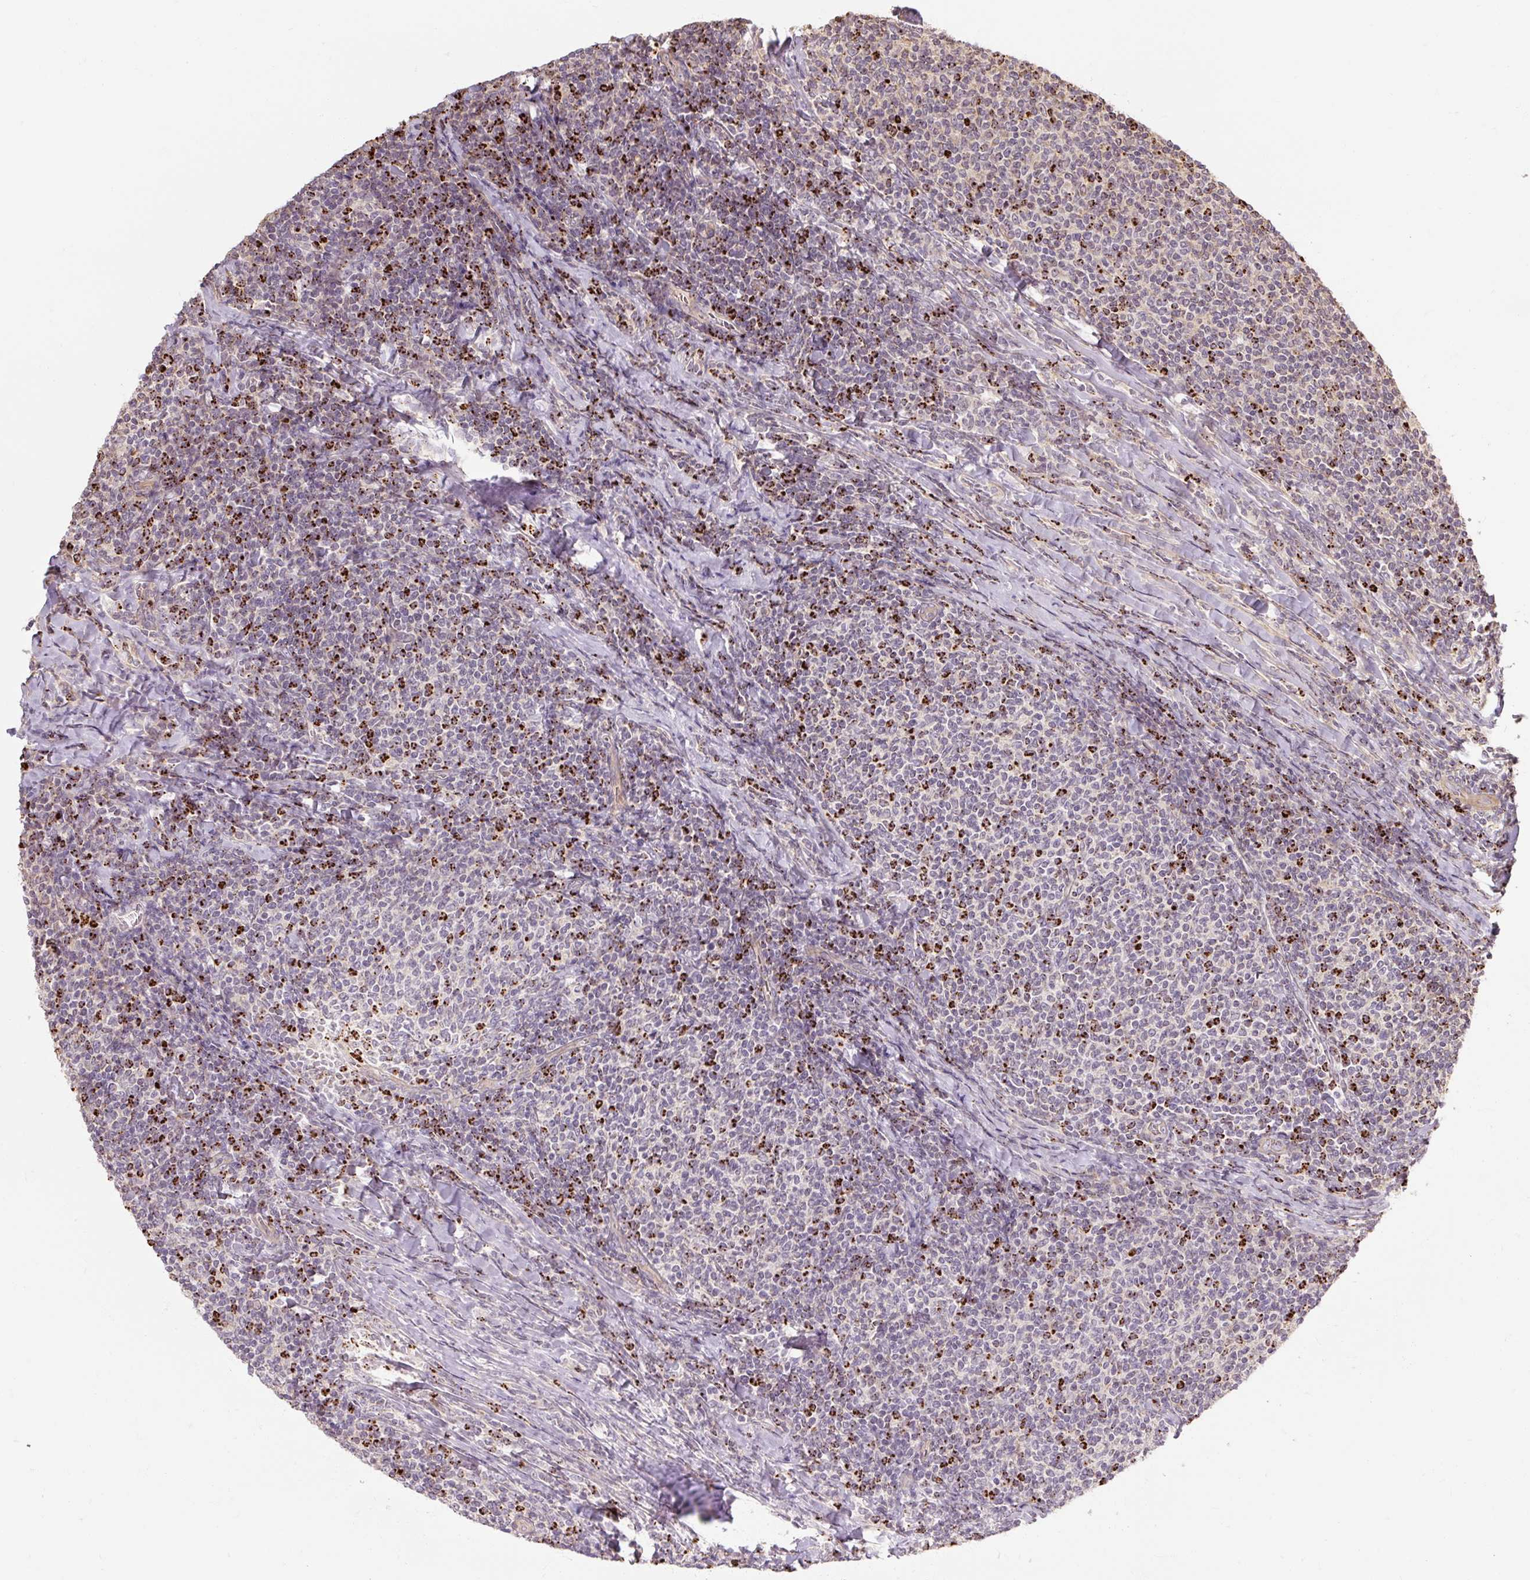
{"staining": {"intensity": "strong", "quantity": "25%-75%", "location": "cytoplasmic/membranous"}, "tissue": "lymphoma", "cell_type": "Tumor cells", "image_type": "cancer", "snomed": [{"axis": "morphology", "description": "Malignant lymphoma, non-Hodgkin's type, Low grade"}, {"axis": "topography", "description": "Lymph node"}], "caption": "Protein expression analysis of human lymphoma reveals strong cytoplasmic/membranous positivity in about 25%-75% of tumor cells.", "gene": "RB1CC1", "patient": {"sex": "male", "age": 52}}